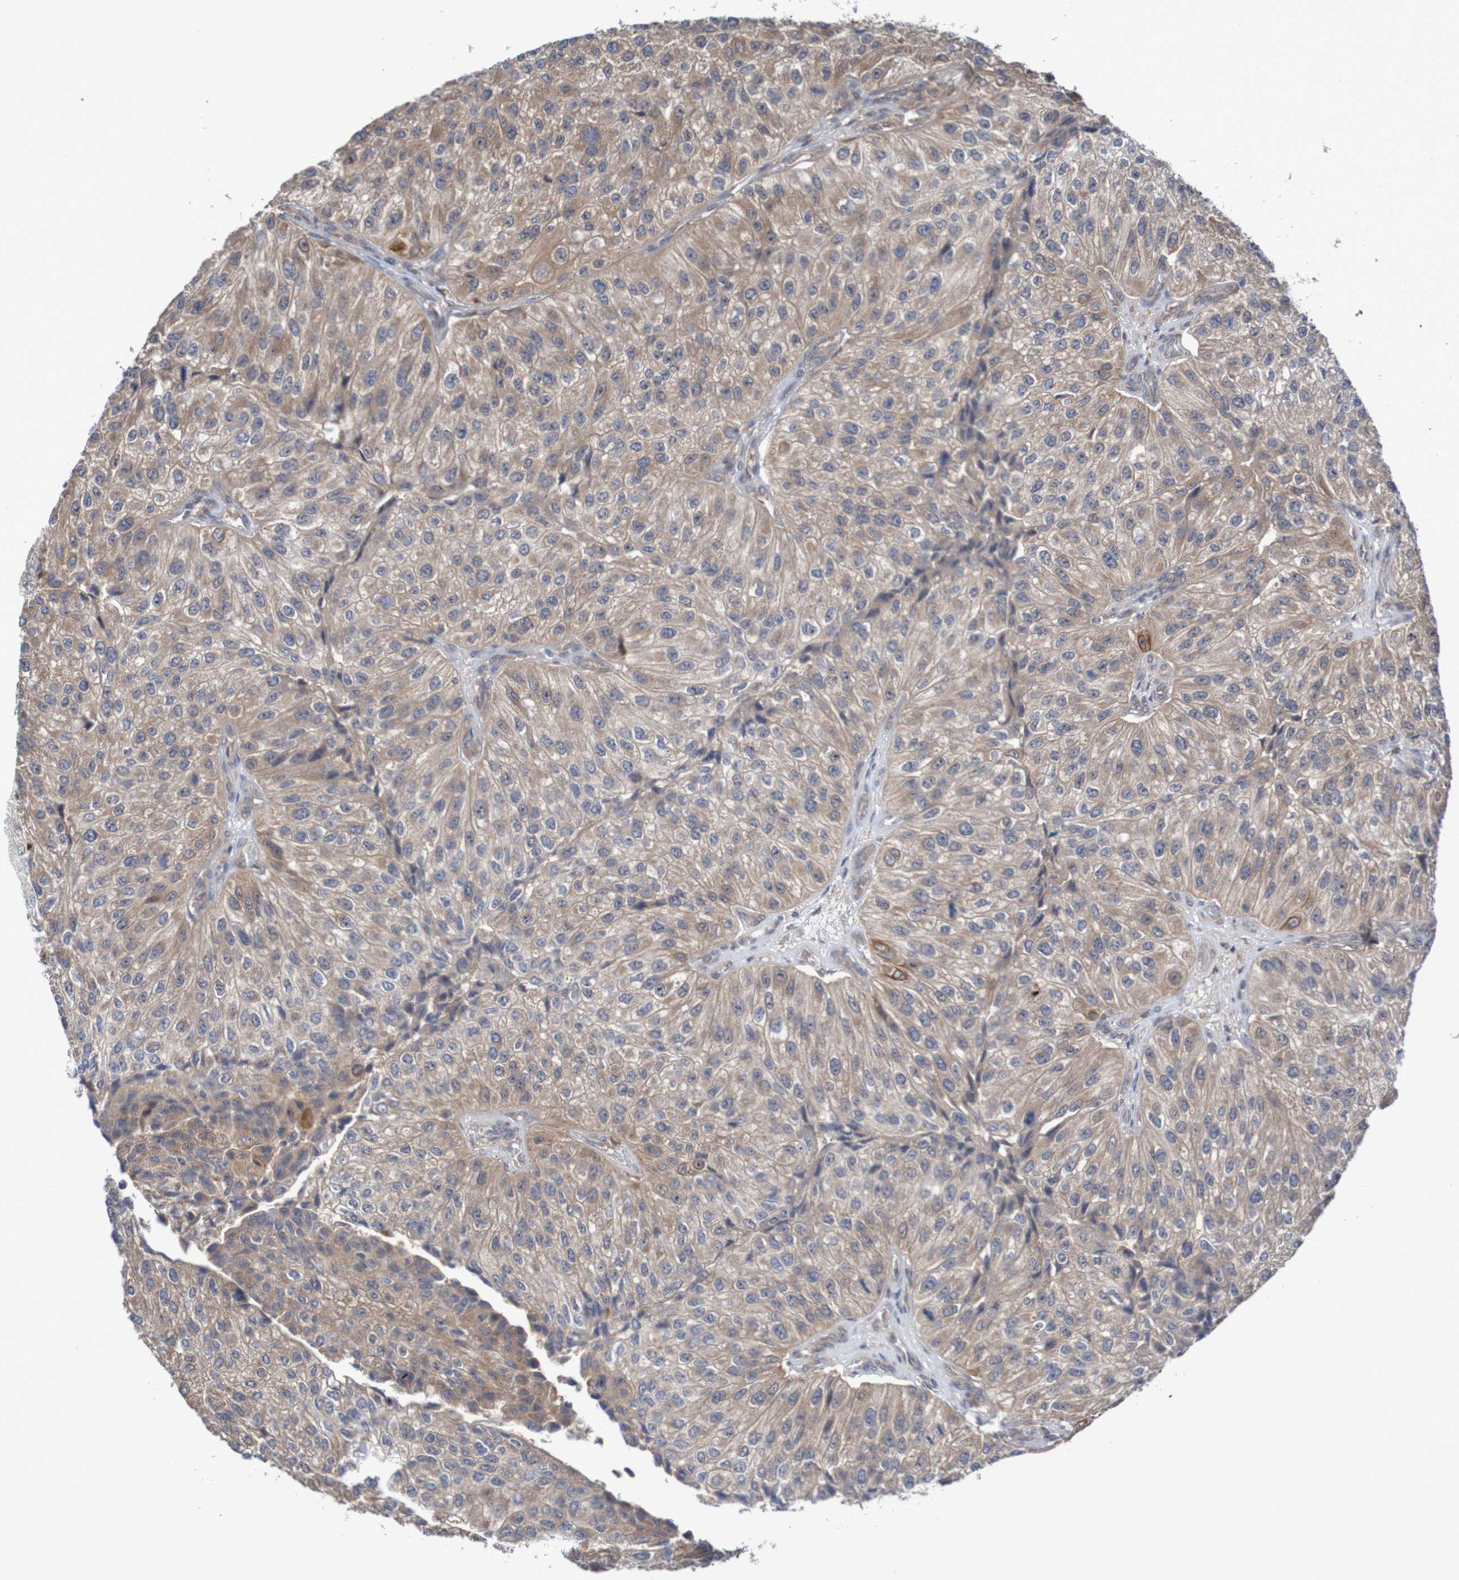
{"staining": {"intensity": "moderate", "quantity": ">75%", "location": "cytoplasmic/membranous"}, "tissue": "urothelial cancer", "cell_type": "Tumor cells", "image_type": "cancer", "snomed": [{"axis": "morphology", "description": "Urothelial carcinoma, High grade"}, {"axis": "topography", "description": "Kidney"}, {"axis": "topography", "description": "Urinary bladder"}], "caption": "Approximately >75% of tumor cells in urothelial cancer show moderate cytoplasmic/membranous protein staining as visualized by brown immunohistochemical staining.", "gene": "PHPT1", "patient": {"sex": "male", "age": 77}}